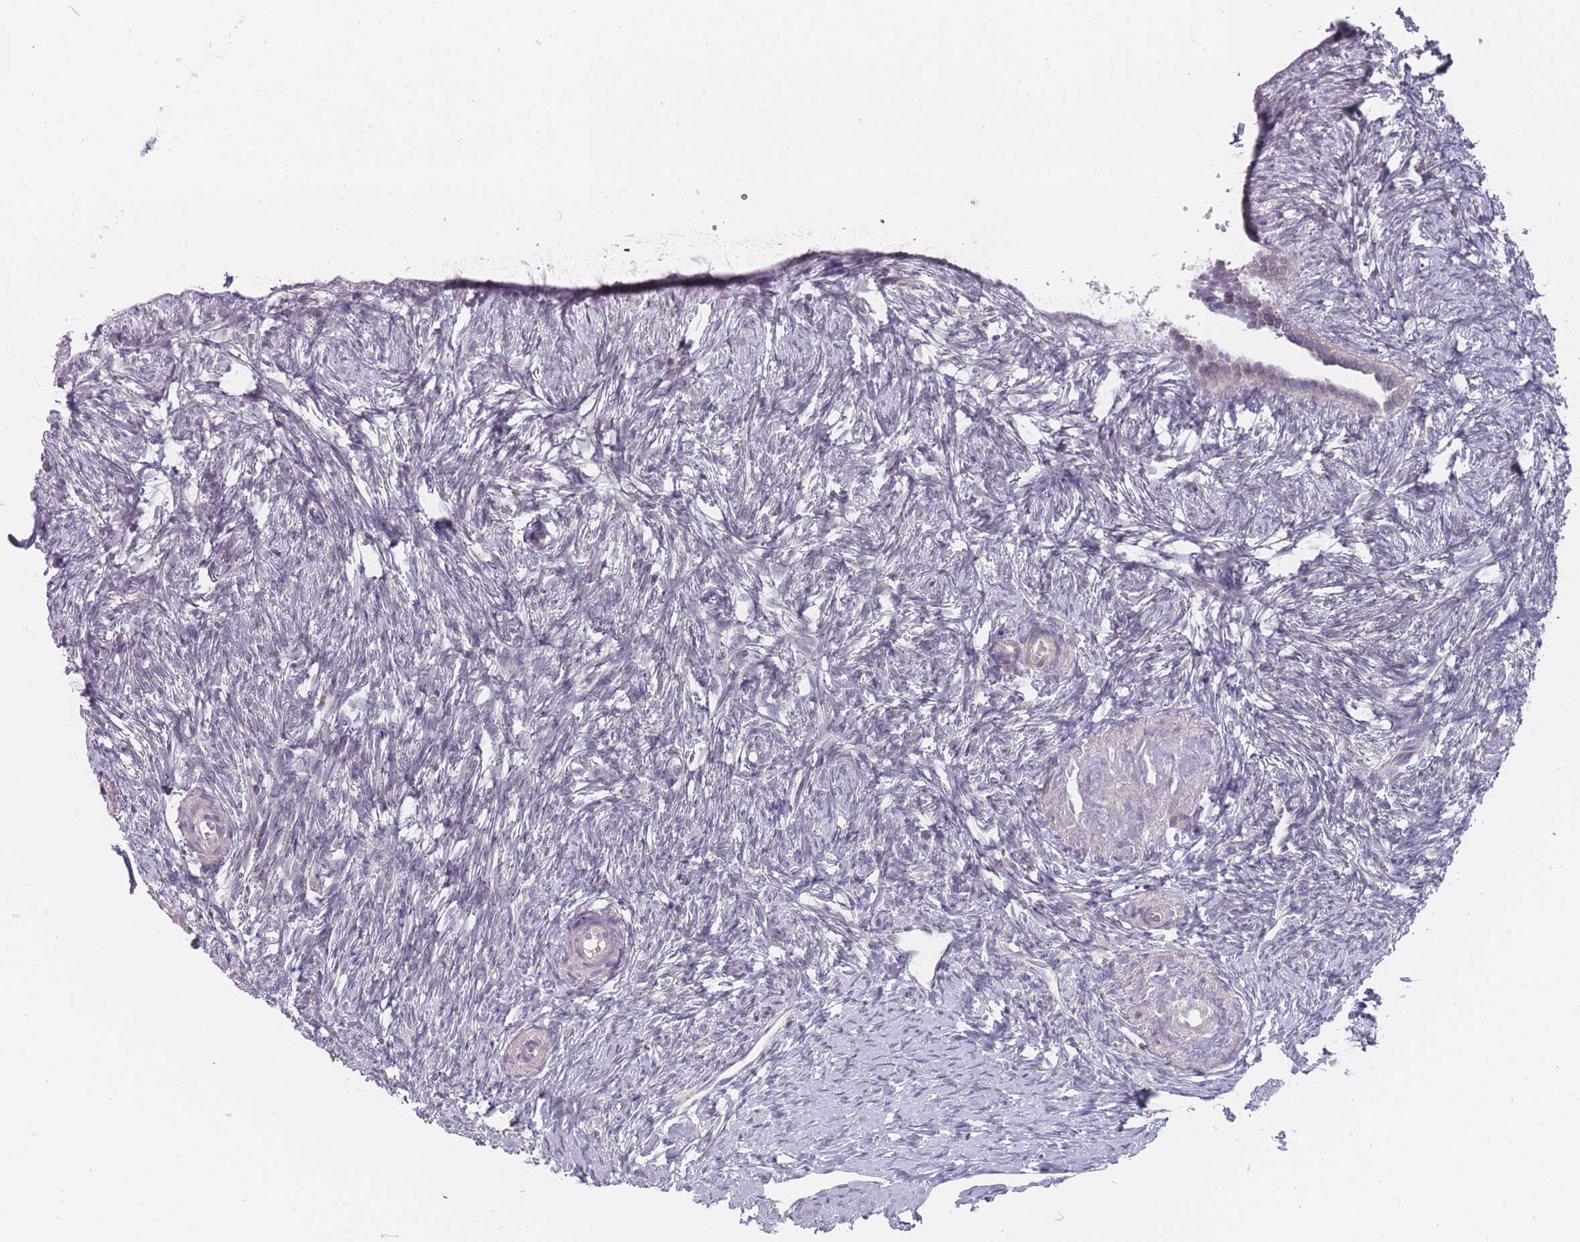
{"staining": {"intensity": "negative", "quantity": "none", "location": "none"}, "tissue": "ovary", "cell_type": "Ovarian stroma cells", "image_type": "normal", "snomed": [{"axis": "morphology", "description": "Normal tissue, NOS"}, {"axis": "topography", "description": "Ovary"}], "caption": "This photomicrograph is of normal ovary stained with immunohistochemistry to label a protein in brown with the nuclei are counter-stained blue. There is no positivity in ovarian stroma cells. The staining was performed using DAB to visualize the protein expression in brown, while the nuclei were stained in blue with hematoxylin (Magnification: 20x).", "gene": "PCDH12", "patient": {"sex": "female", "age": 51}}